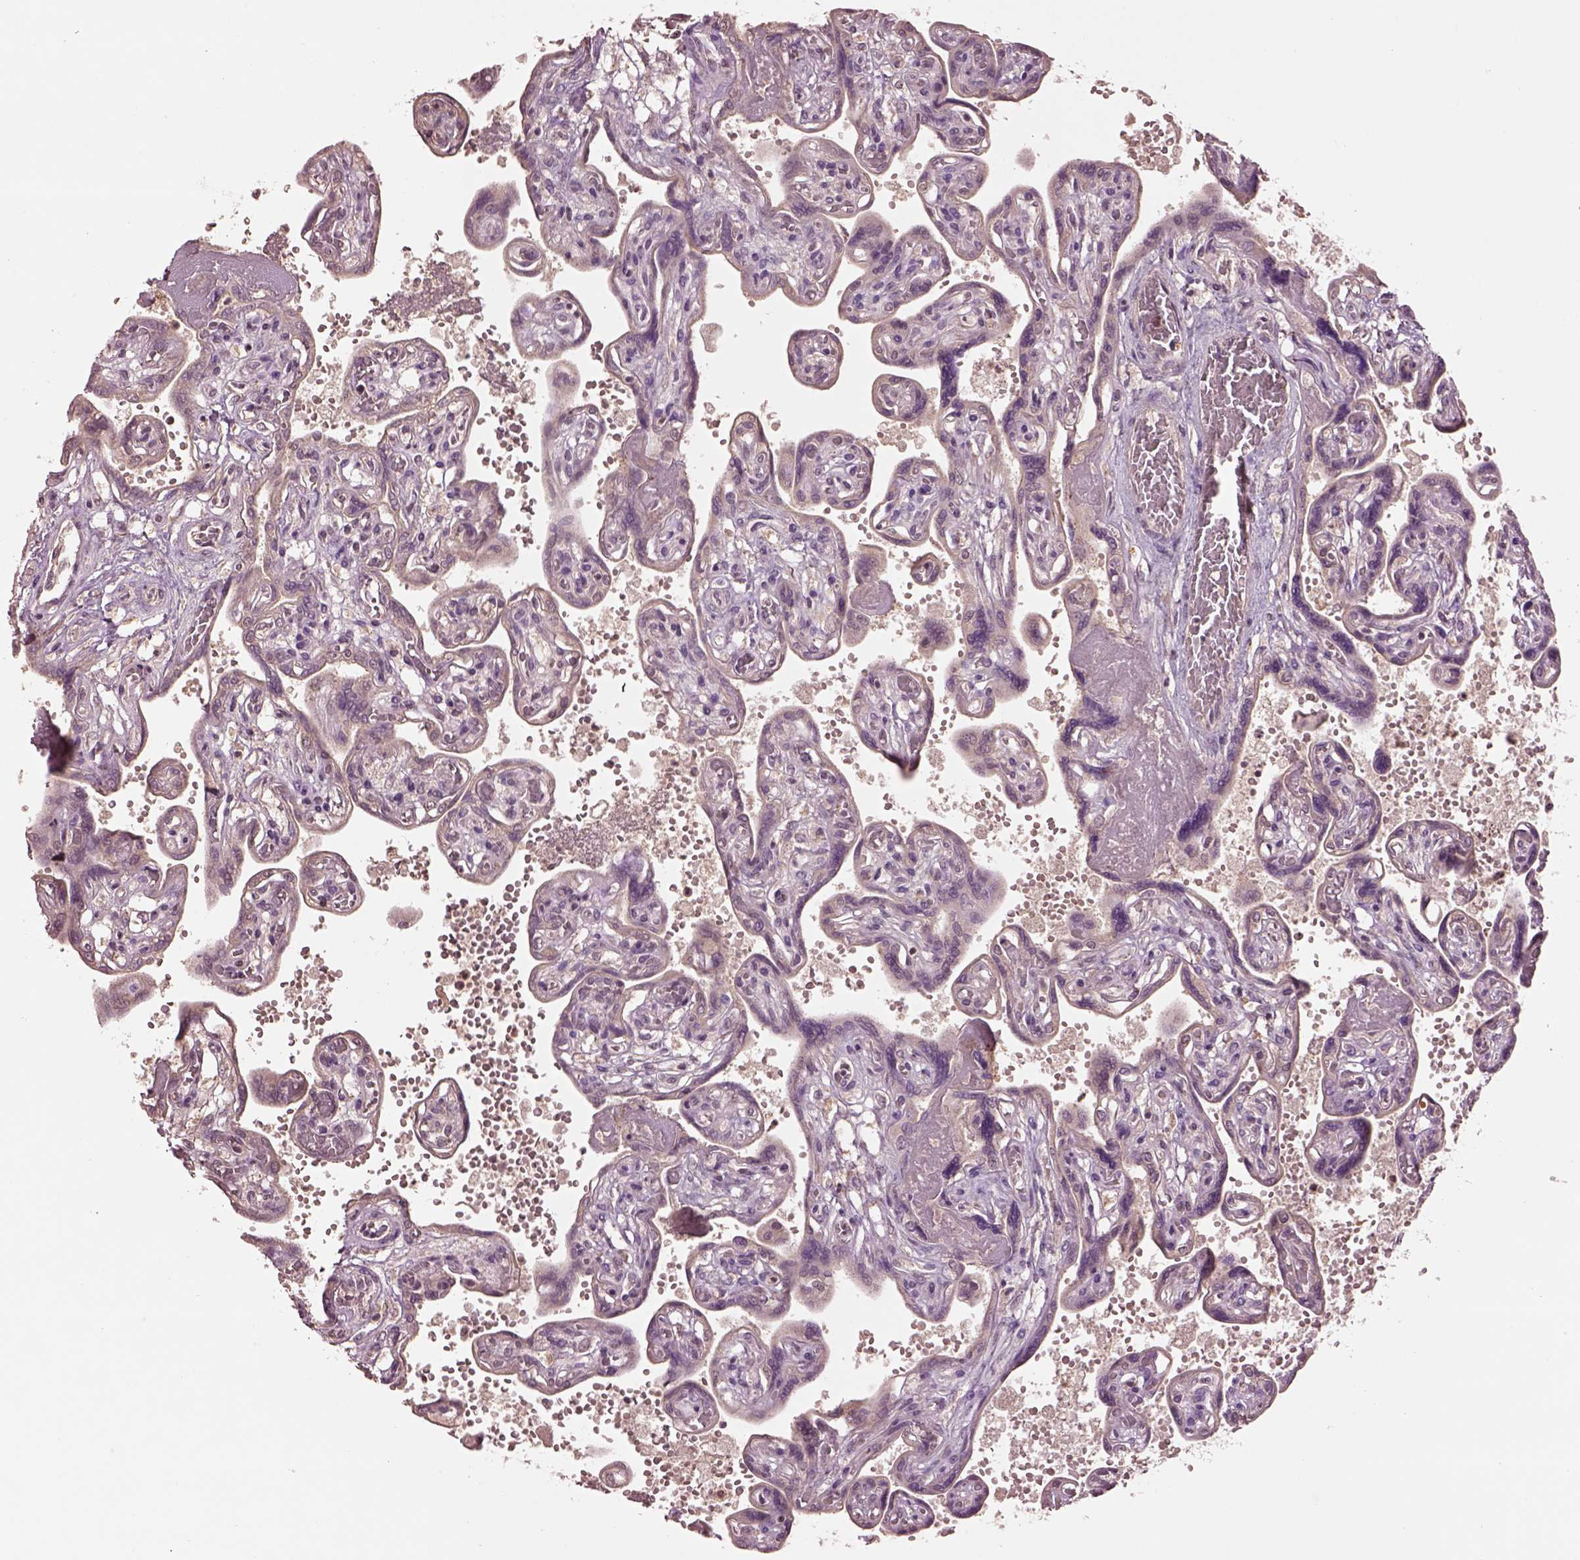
{"staining": {"intensity": "weak", "quantity": ">75%", "location": "cytoplasmic/membranous"}, "tissue": "placenta", "cell_type": "Decidual cells", "image_type": "normal", "snomed": [{"axis": "morphology", "description": "Normal tissue, NOS"}, {"axis": "topography", "description": "Placenta"}], "caption": "Immunohistochemistry (DAB (3,3'-diaminobenzidine)) staining of unremarkable human placenta shows weak cytoplasmic/membranous protein expression in approximately >75% of decidual cells. The staining was performed using DAB to visualize the protein expression in brown, while the nuclei were stained in blue with hematoxylin (Magnification: 20x).", "gene": "MTHFS", "patient": {"sex": "female", "age": 32}}